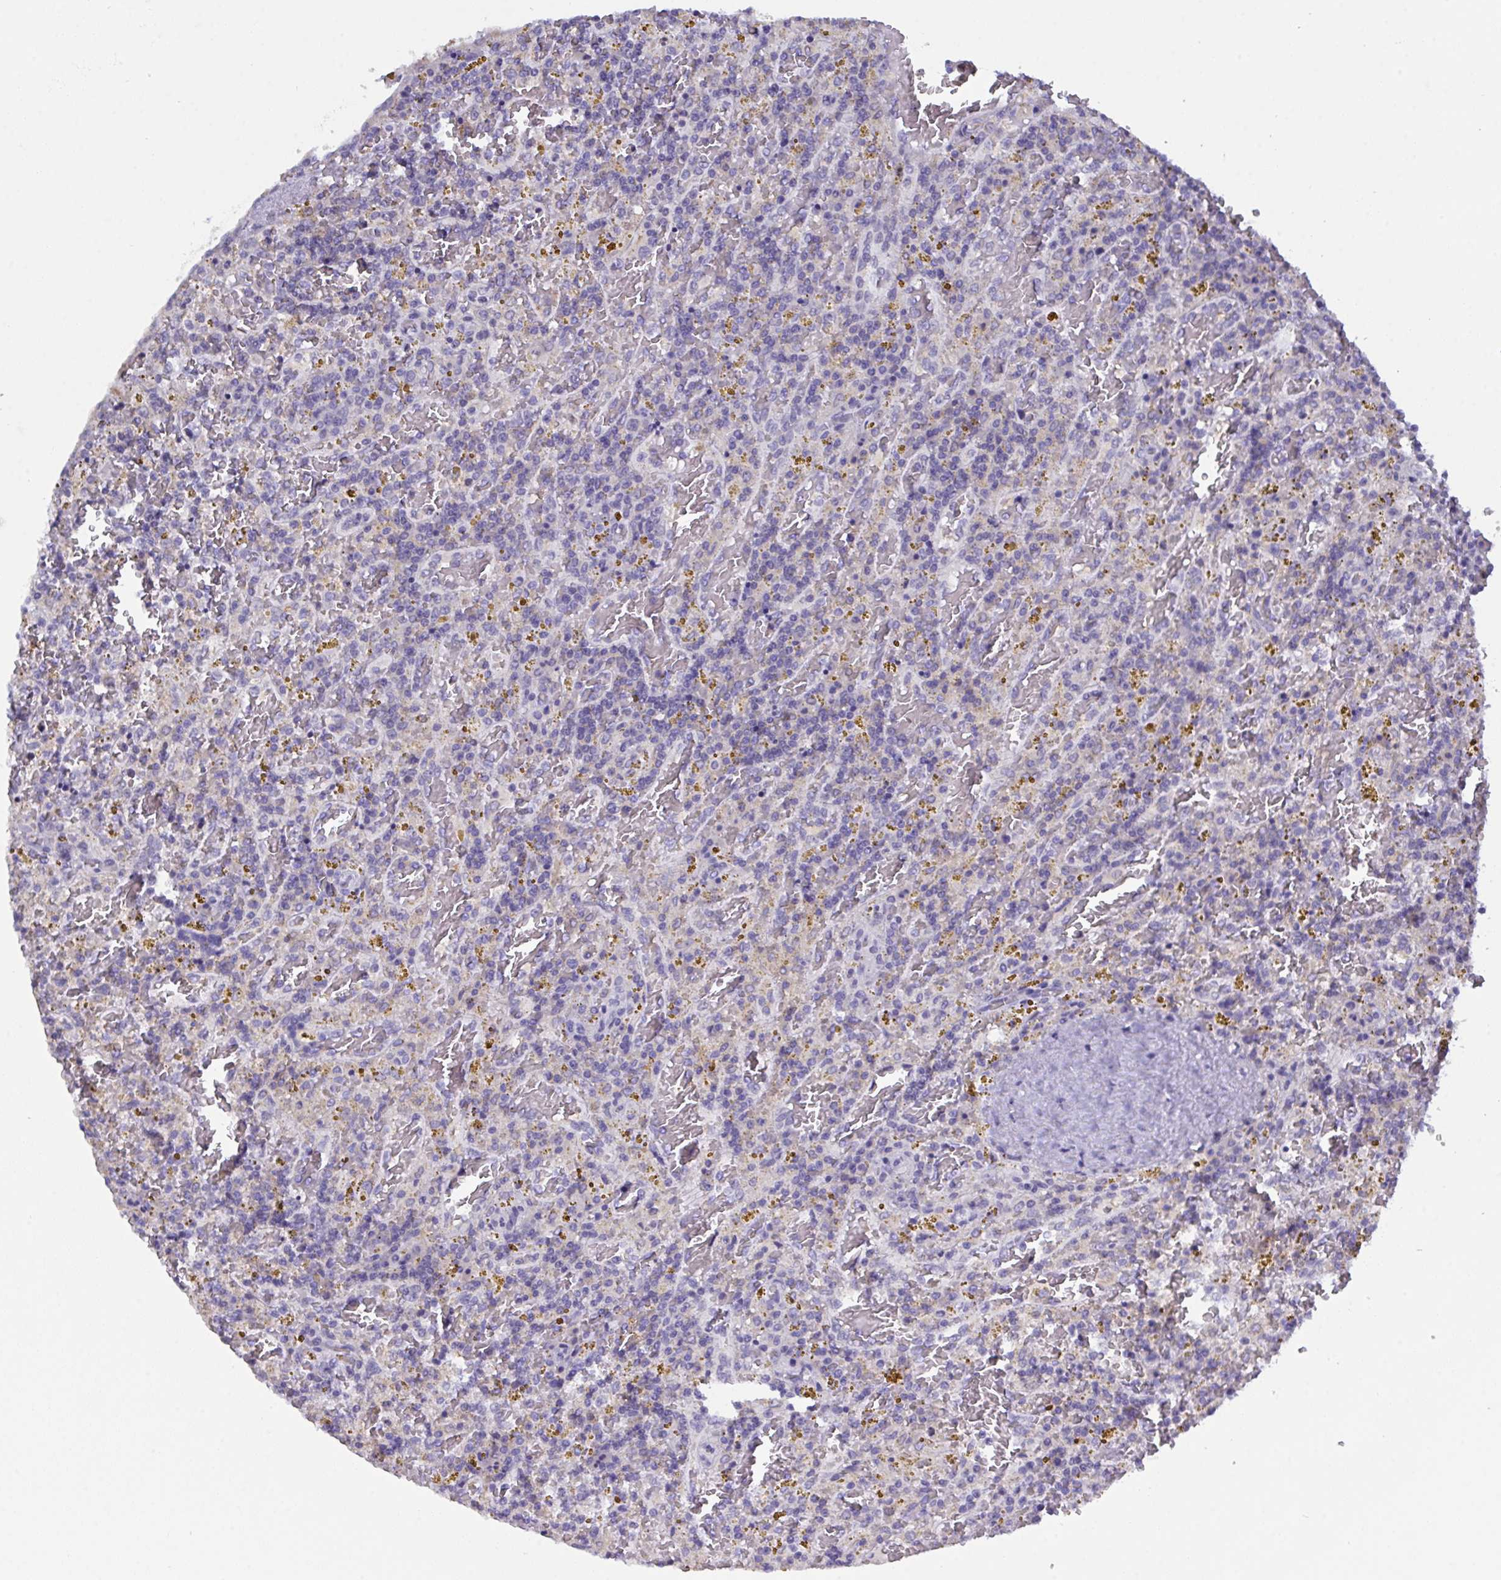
{"staining": {"intensity": "negative", "quantity": "none", "location": "none"}, "tissue": "lymphoma", "cell_type": "Tumor cells", "image_type": "cancer", "snomed": [{"axis": "morphology", "description": "Malignant lymphoma, non-Hodgkin's type, Low grade"}, {"axis": "topography", "description": "Spleen"}], "caption": "This is an IHC histopathology image of human lymphoma. There is no expression in tumor cells.", "gene": "SERPINB13", "patient": {"sex": "female", "age": 65}}